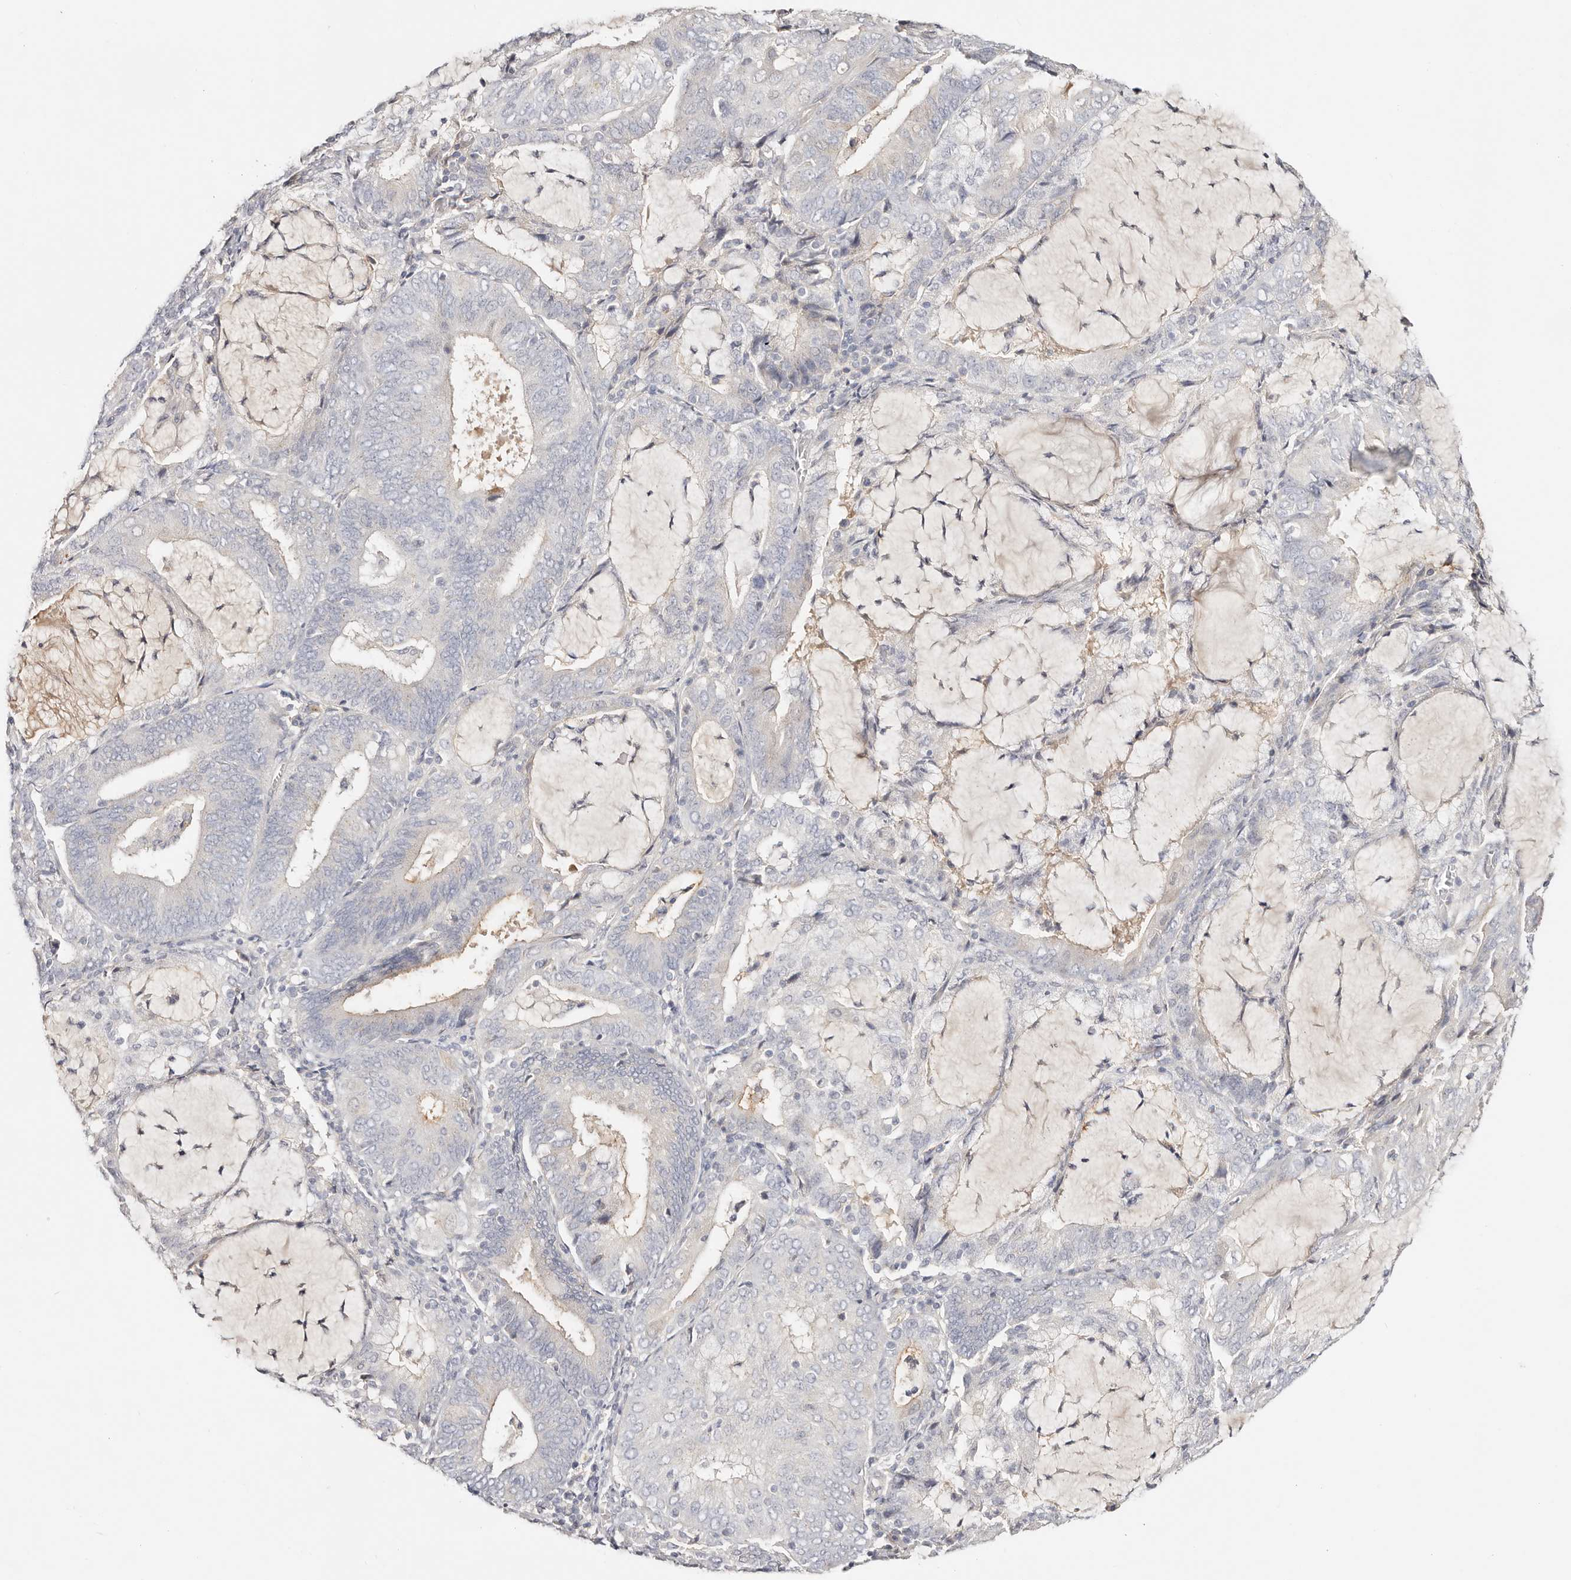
{"staining": {"intensity": "negative", "quantity": "none", "location": "none"}, "tissue": "endometrial cancer", "cell_type": "Tumor cells", "image_type": "cancer", "snomed": [{"axis": "morphology", "description": "Adenocarcinoma, NOS"}, {"axis": "topography", "description": "Endometrium"}], "caption": "High magnification brightfield microscopy of endometrial cancer stained with DAB (brown) and counterstained with hematoxylin (blue): tumor cells show no significant expression.", "gene": "DNASE1", "patient": {"sex": "female", "age": 81}}